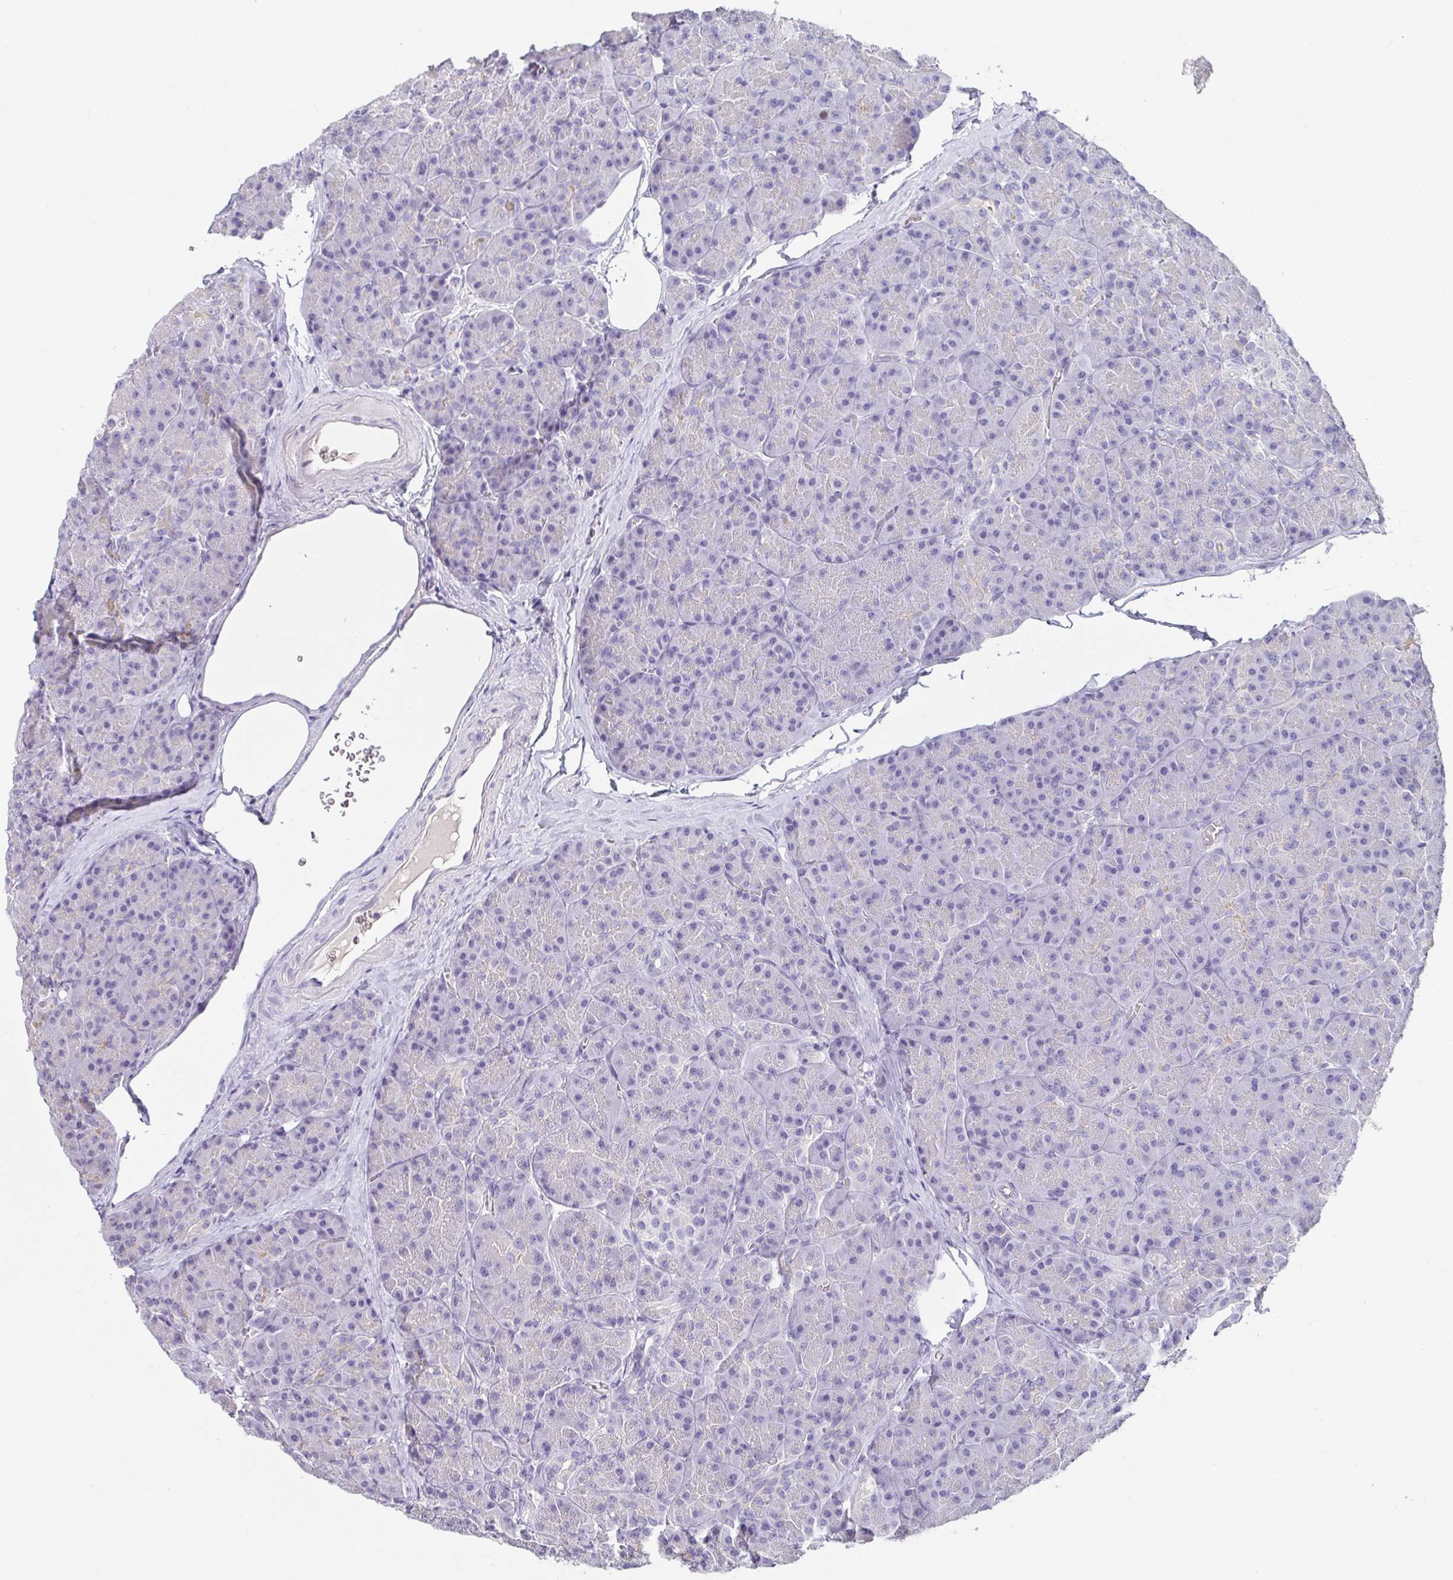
{"staining": {"intensity": "negative", "quantity": "none", "location": "none"}, "tissue": "pancreas", "cell_type": "Exocrine glandular cells", "image_type": "normal", "snomed": [{"axis": "morphology", "description": "Normal tissue, NOS"}, {"axis": "topography", "description": "Pancreas"}], "caption": "Unremarkable pancreas was stained to show a protein in brown. There is no significant positivity in exocrine glandular cells.", "gene": "ANLN", "patient": {"sex": "male", "age": 57}}